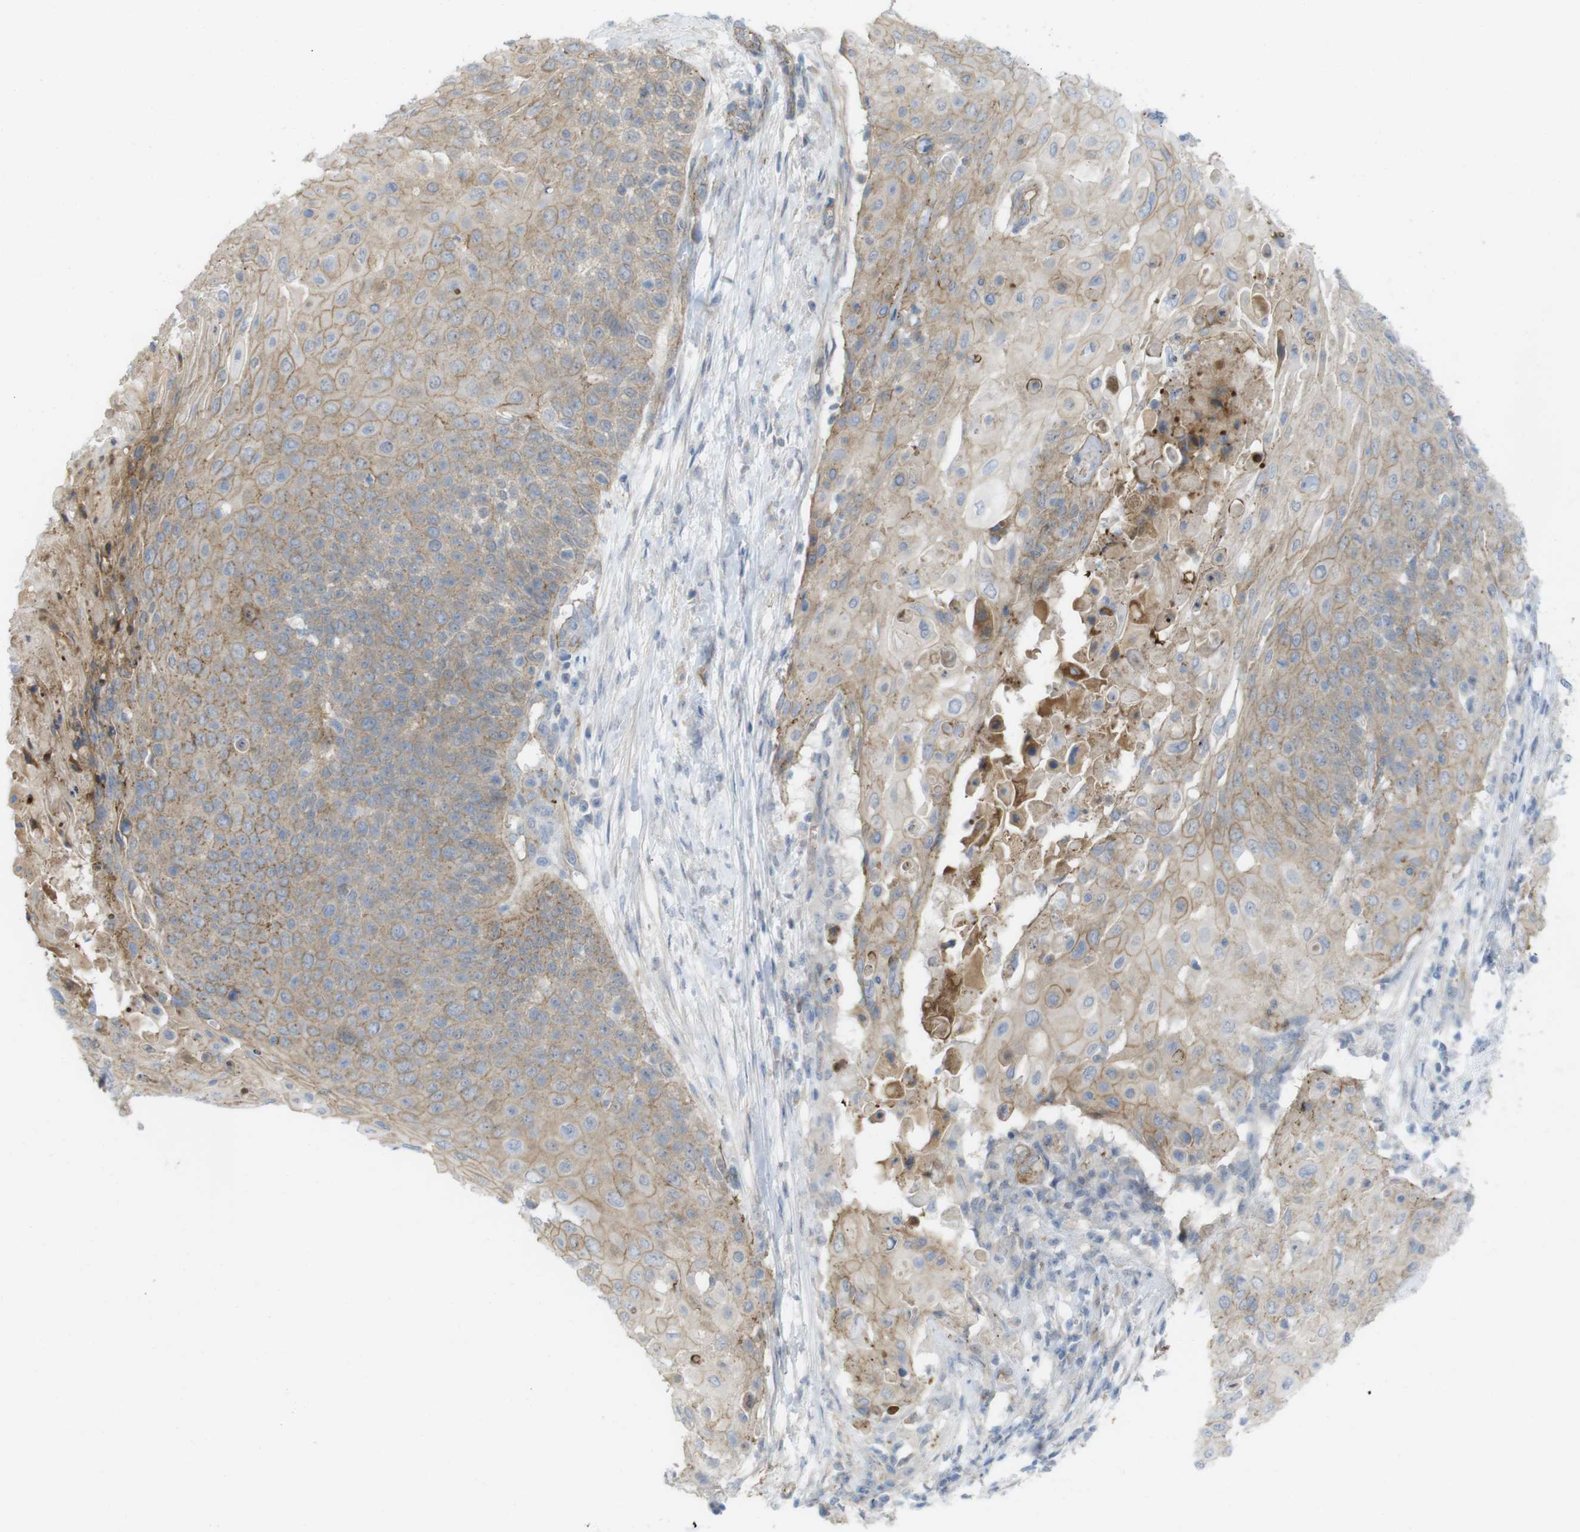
{"staining": {"intensity": "moderate", "quantity": "25%-75%", "location": "cytoplasmic/membranous"}, "tissue": "cervical cancer", "cell_type": "Tumor cells", "image_type": "cancer", "snomed": [{"axis": "morphology", "description": "Squamous cell carcinoma, NOS"}, {"axis": "topography", "description": "Cervix"}], "caption": "Human cervical cancer (squamous cell carcinoma) stained with a brown dye demonstrates moderate cytoplasmic/membranous positive expression in about 25%-75% of tumor cells.", "gene": "PREX2", "patient": {"sex": "female", "age": 39}}